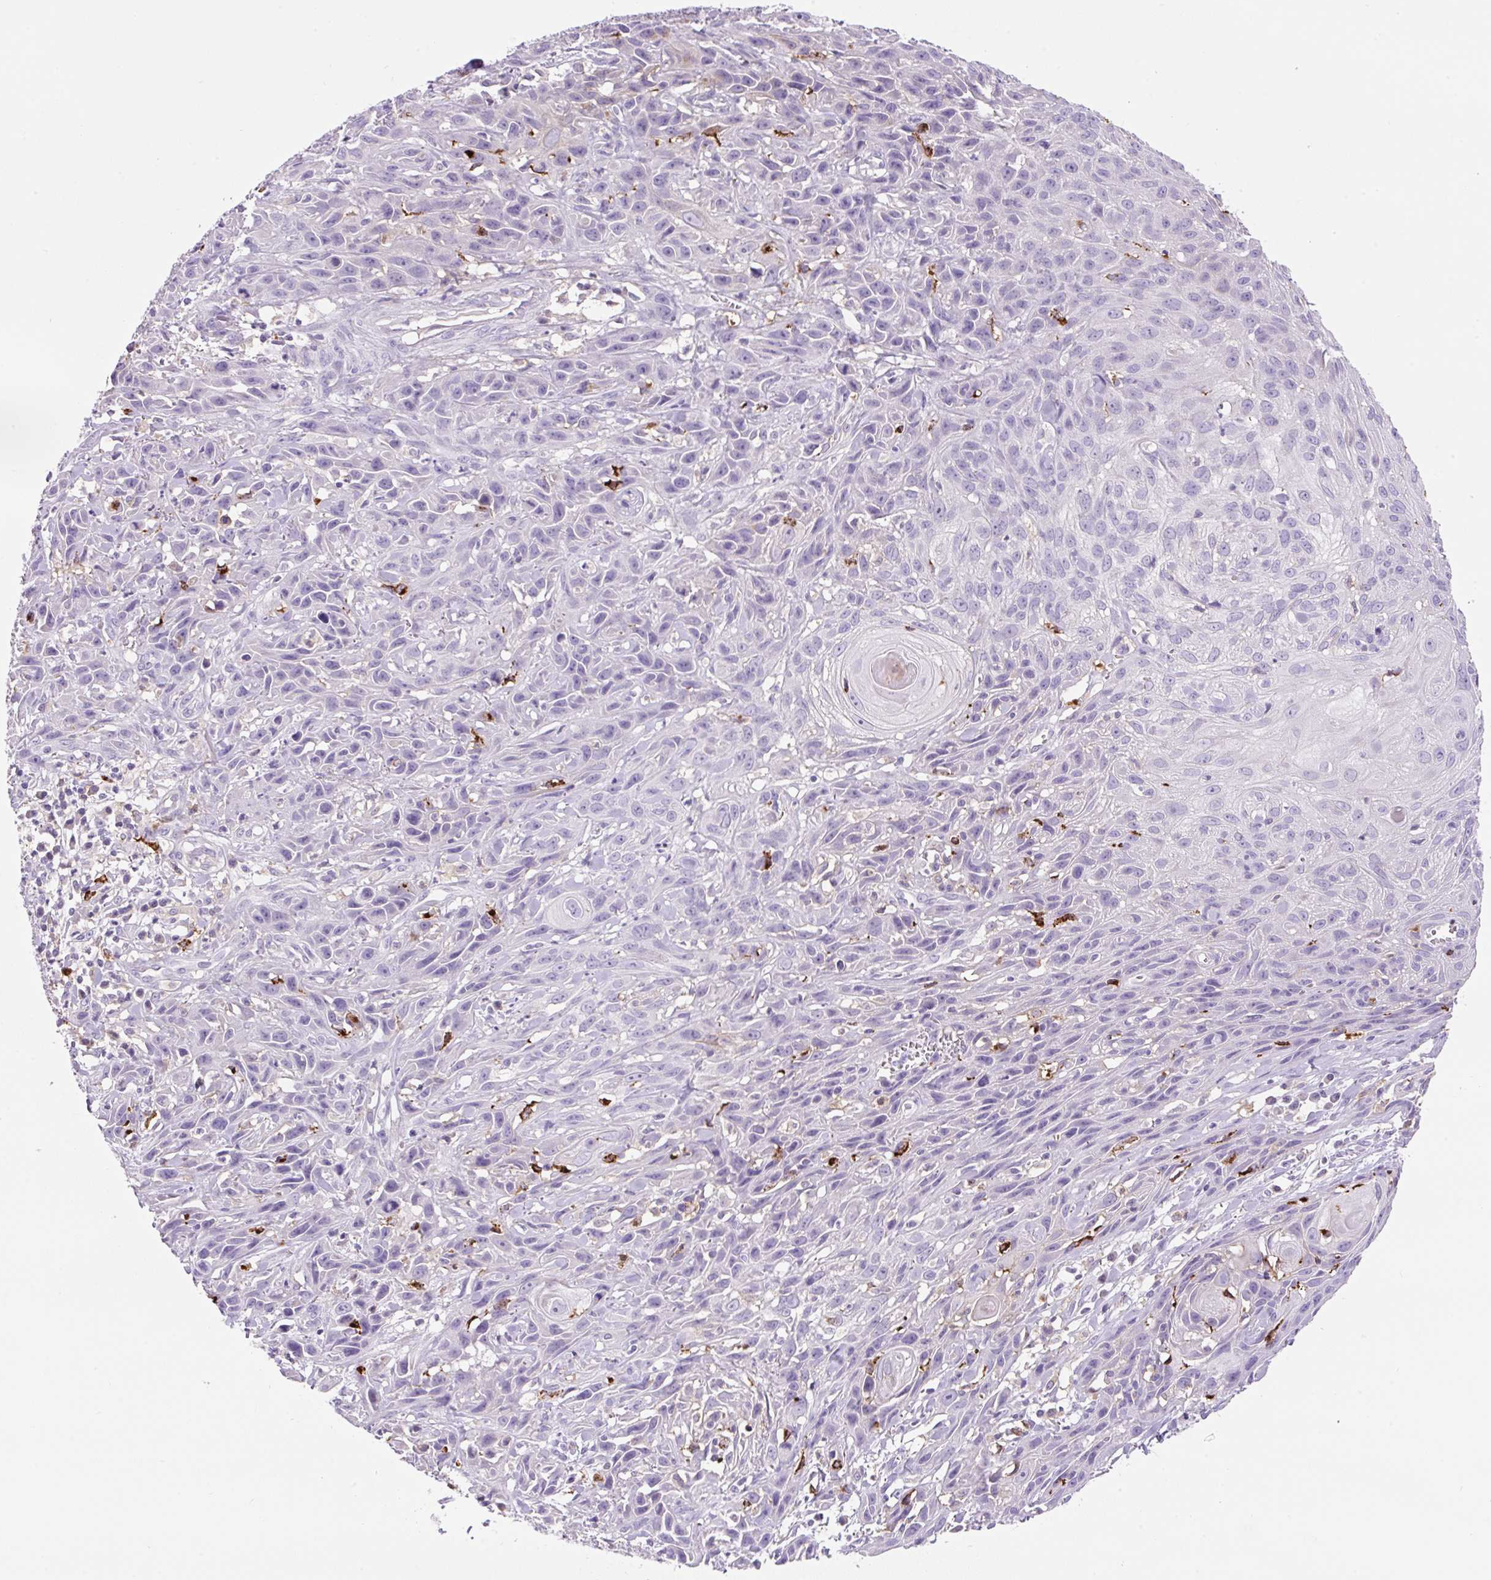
{"staining": {"intensity": "negative", "quantity": "none", "location": "none"}, "tissue": "skin cancer", "cell_type": "Tumor cells", "image_type": "cancer", "snomed": [{"axis": "morphology", "description": "Squamous cell carcinoma, NOS"}, {"axis": "topography", "description": "Skin"}, {"axis": "topography", "description": "Vulva"}], "caption": "Immunohistochemical staining of squamous cell carcinoma (skin) demonstrates no significant staining in tumor cells.", "gene": "TDRD15", "patient": {"sex": "female", "age": 83}}